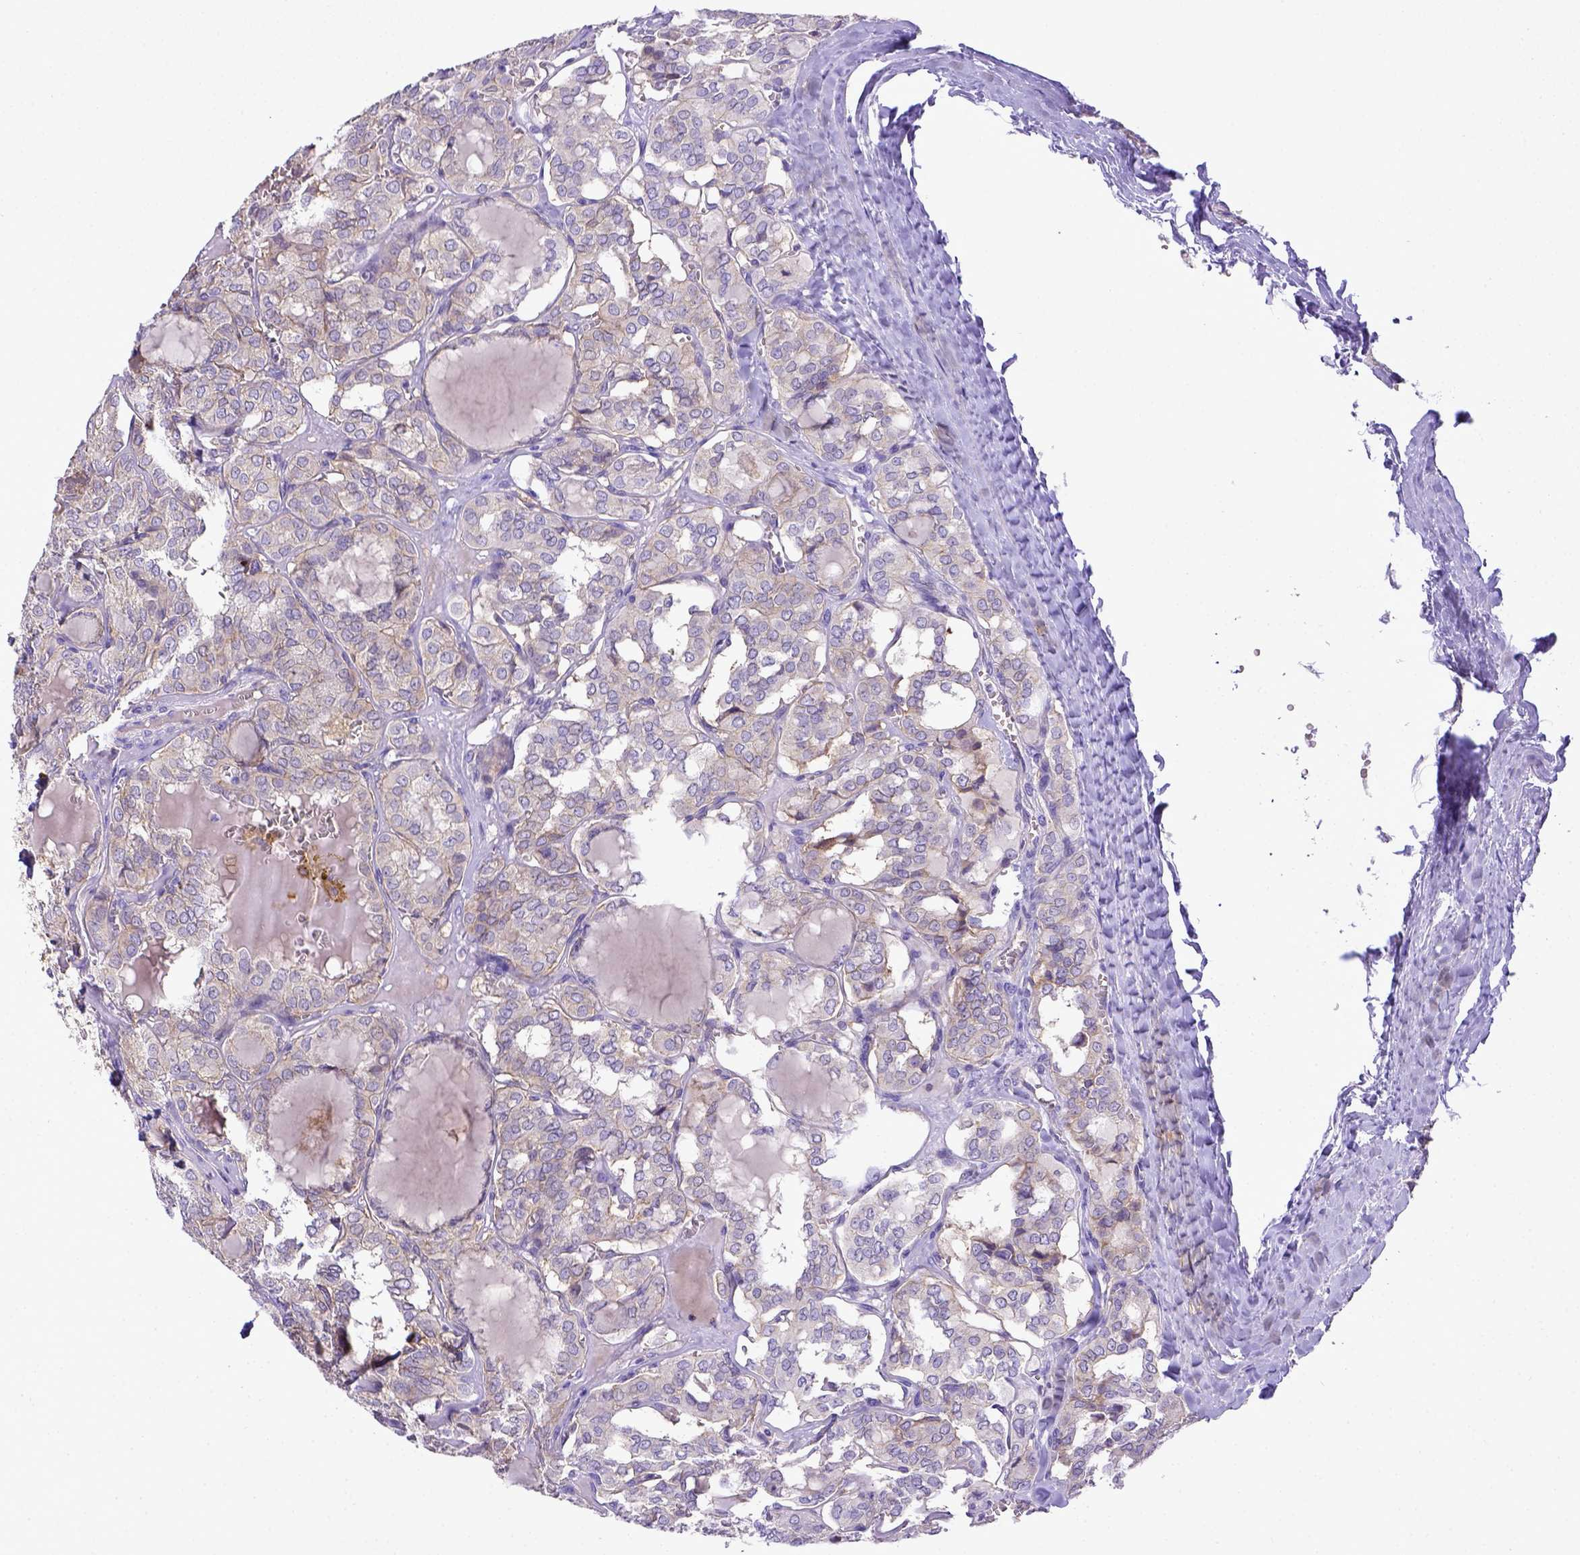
{"staining": {"intensity": "negative", "quantity": "none", "location": "none"}, "tissue": "thyroid cancer", "cell_type": "Tumor cells", "image_type": "cancer", "snomed": [{"axis": "morphology", "description": "Papillary adenocarcinoma, NOS"}, {"axis": "topography", "description": "Thyroid gland"}], "caption": "This is an IHC micrograph of papillary adenocarcinoma (thyroid). There is no positivity in tumor cells.", "gene": "CD40", "patient": {"sex": "female", "age": 41}}